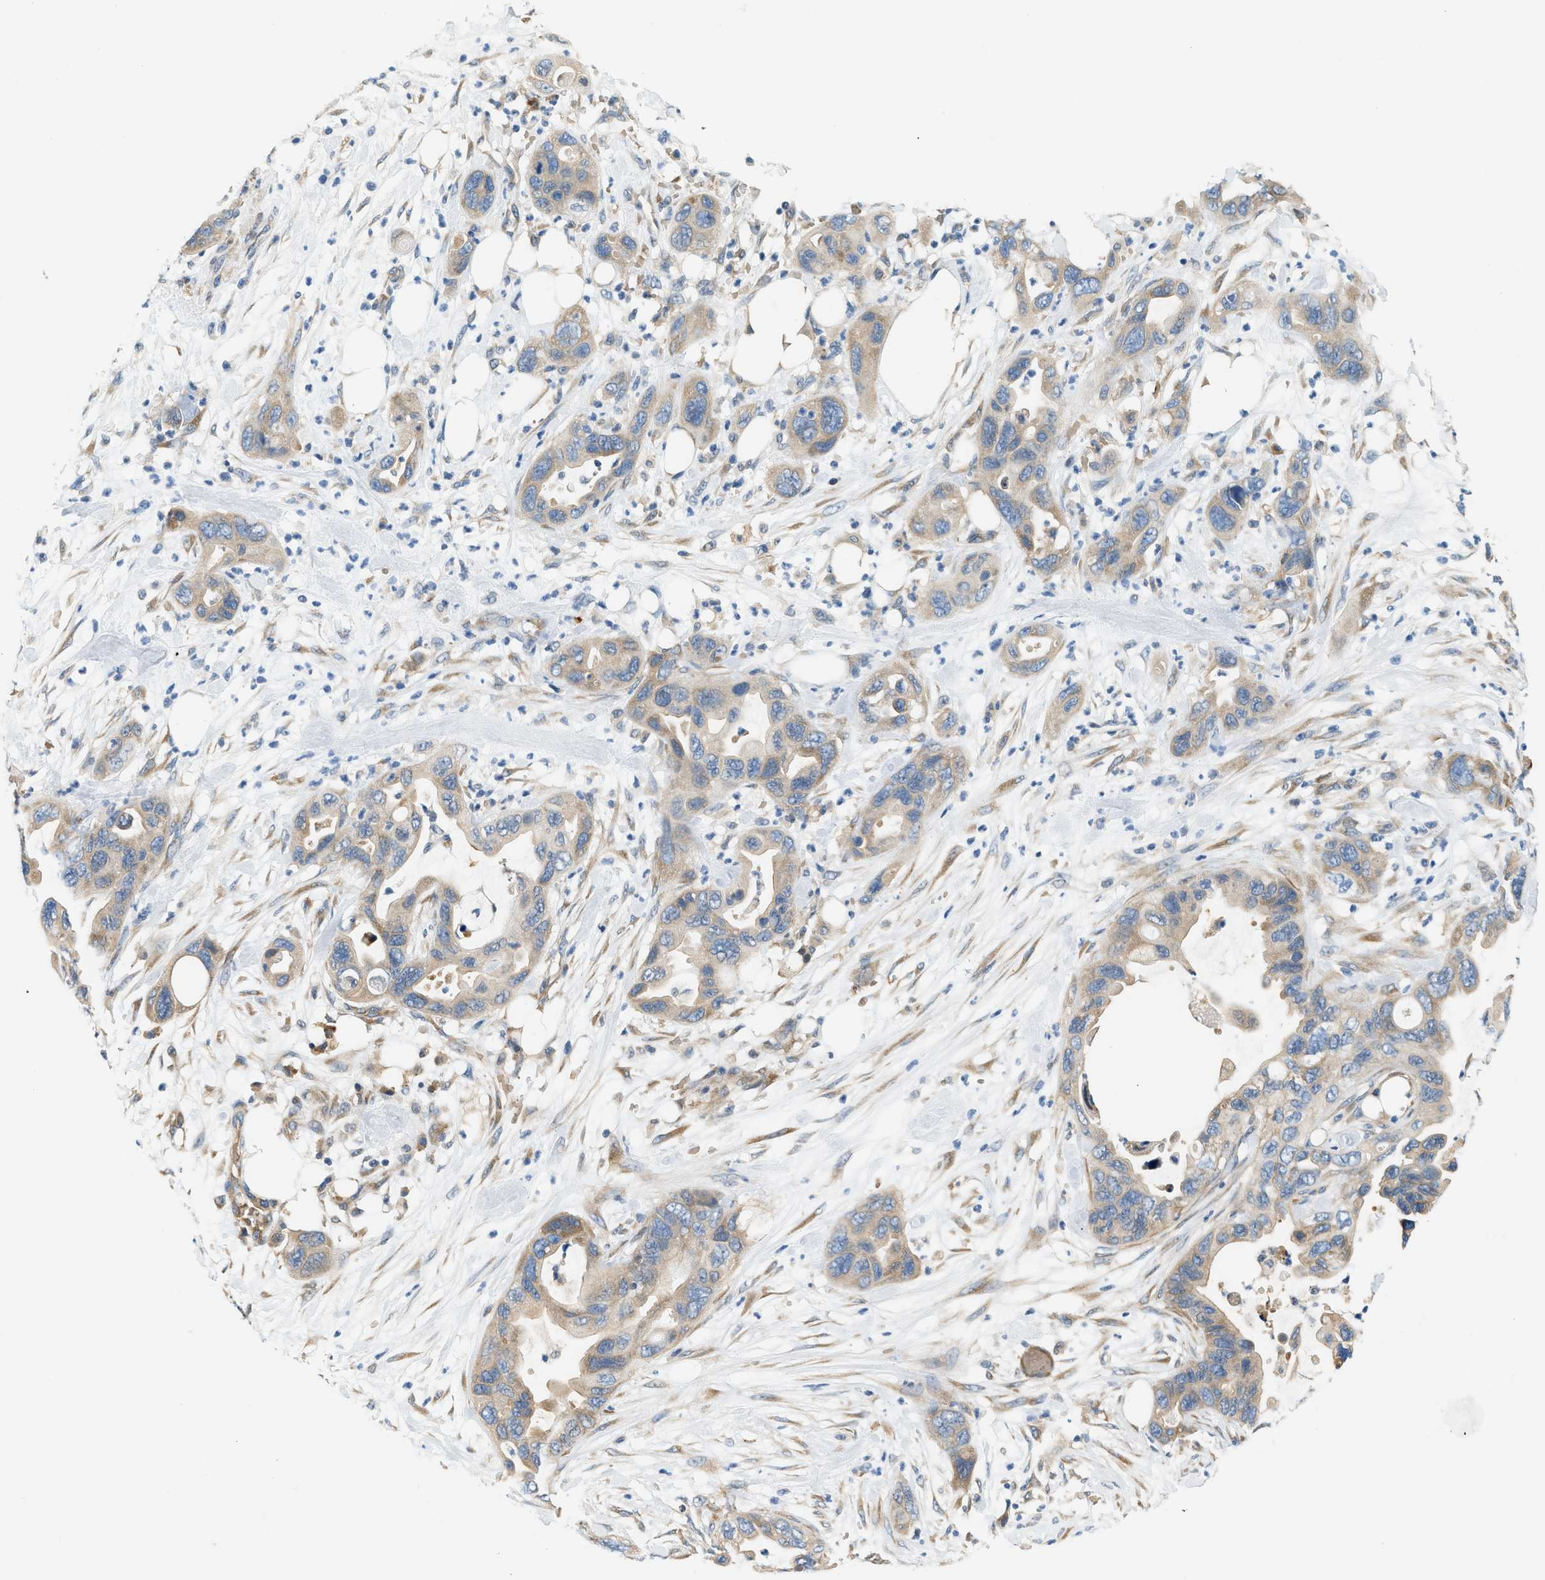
{"staining": {"intensity": "weak", "quantity": "<25%", "location": "cytoplasmic/membranous"}, "tissue": "pancreatic cancer", "cell_type": "Tumor cells", "image_type": "cancer", "snomed": [{"axis": "morphology", "description": "Adenocarcinoma, NOS"}, {"axis": "topography", "description": "Pancreas"}], "caption": "IHC histopathology image of pancreatic cancer stained for a protein (brown), which demonstrates no positivity in tumor cells. Brightfield microscopy of immunohistochemistry (IHC) stained with DAB (3,3'-diaminobenzidine) (brown) and hematoxylin (blue), captured at high magnification.", "gene": "CYTH2", "patient": {"sex": "female", "age": 71}}